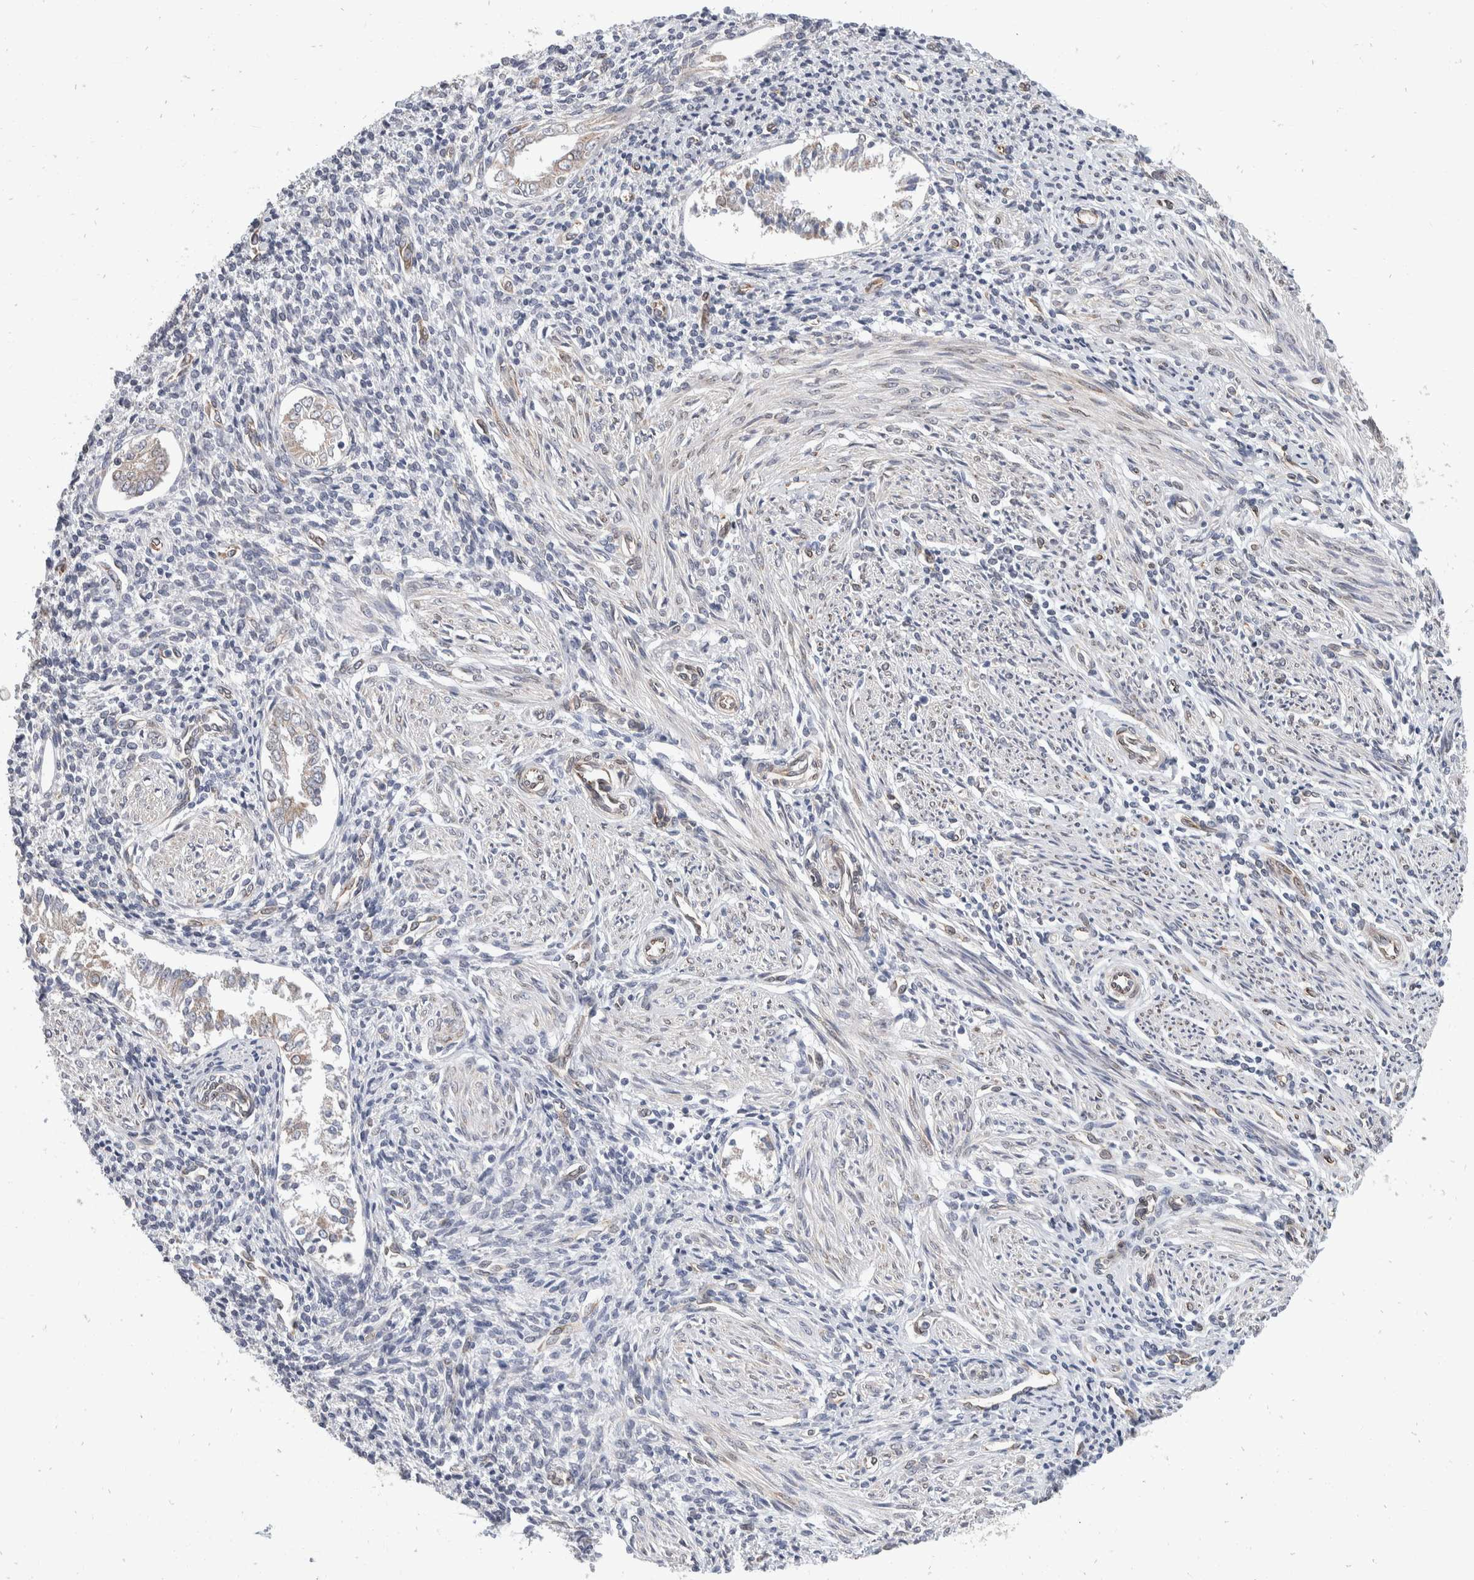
{"staining": {"intensity": "negative", "quantity": "none", "location": "none"}, "tissue": "endometrium", "cell_type": "Cells in endometrial stroma", "image_type": "normal", "snomed": [{"axis": "morphology", "description": "Normal tissue, NOS"}, {"axis": "topography", "description": "Endometrium"}], "caption": "The image exhibits no staining of cells in endometrial stroma in normal endometrium.", "gene": "TMEM245", "patient": {"sex": "female", "age": 66}}